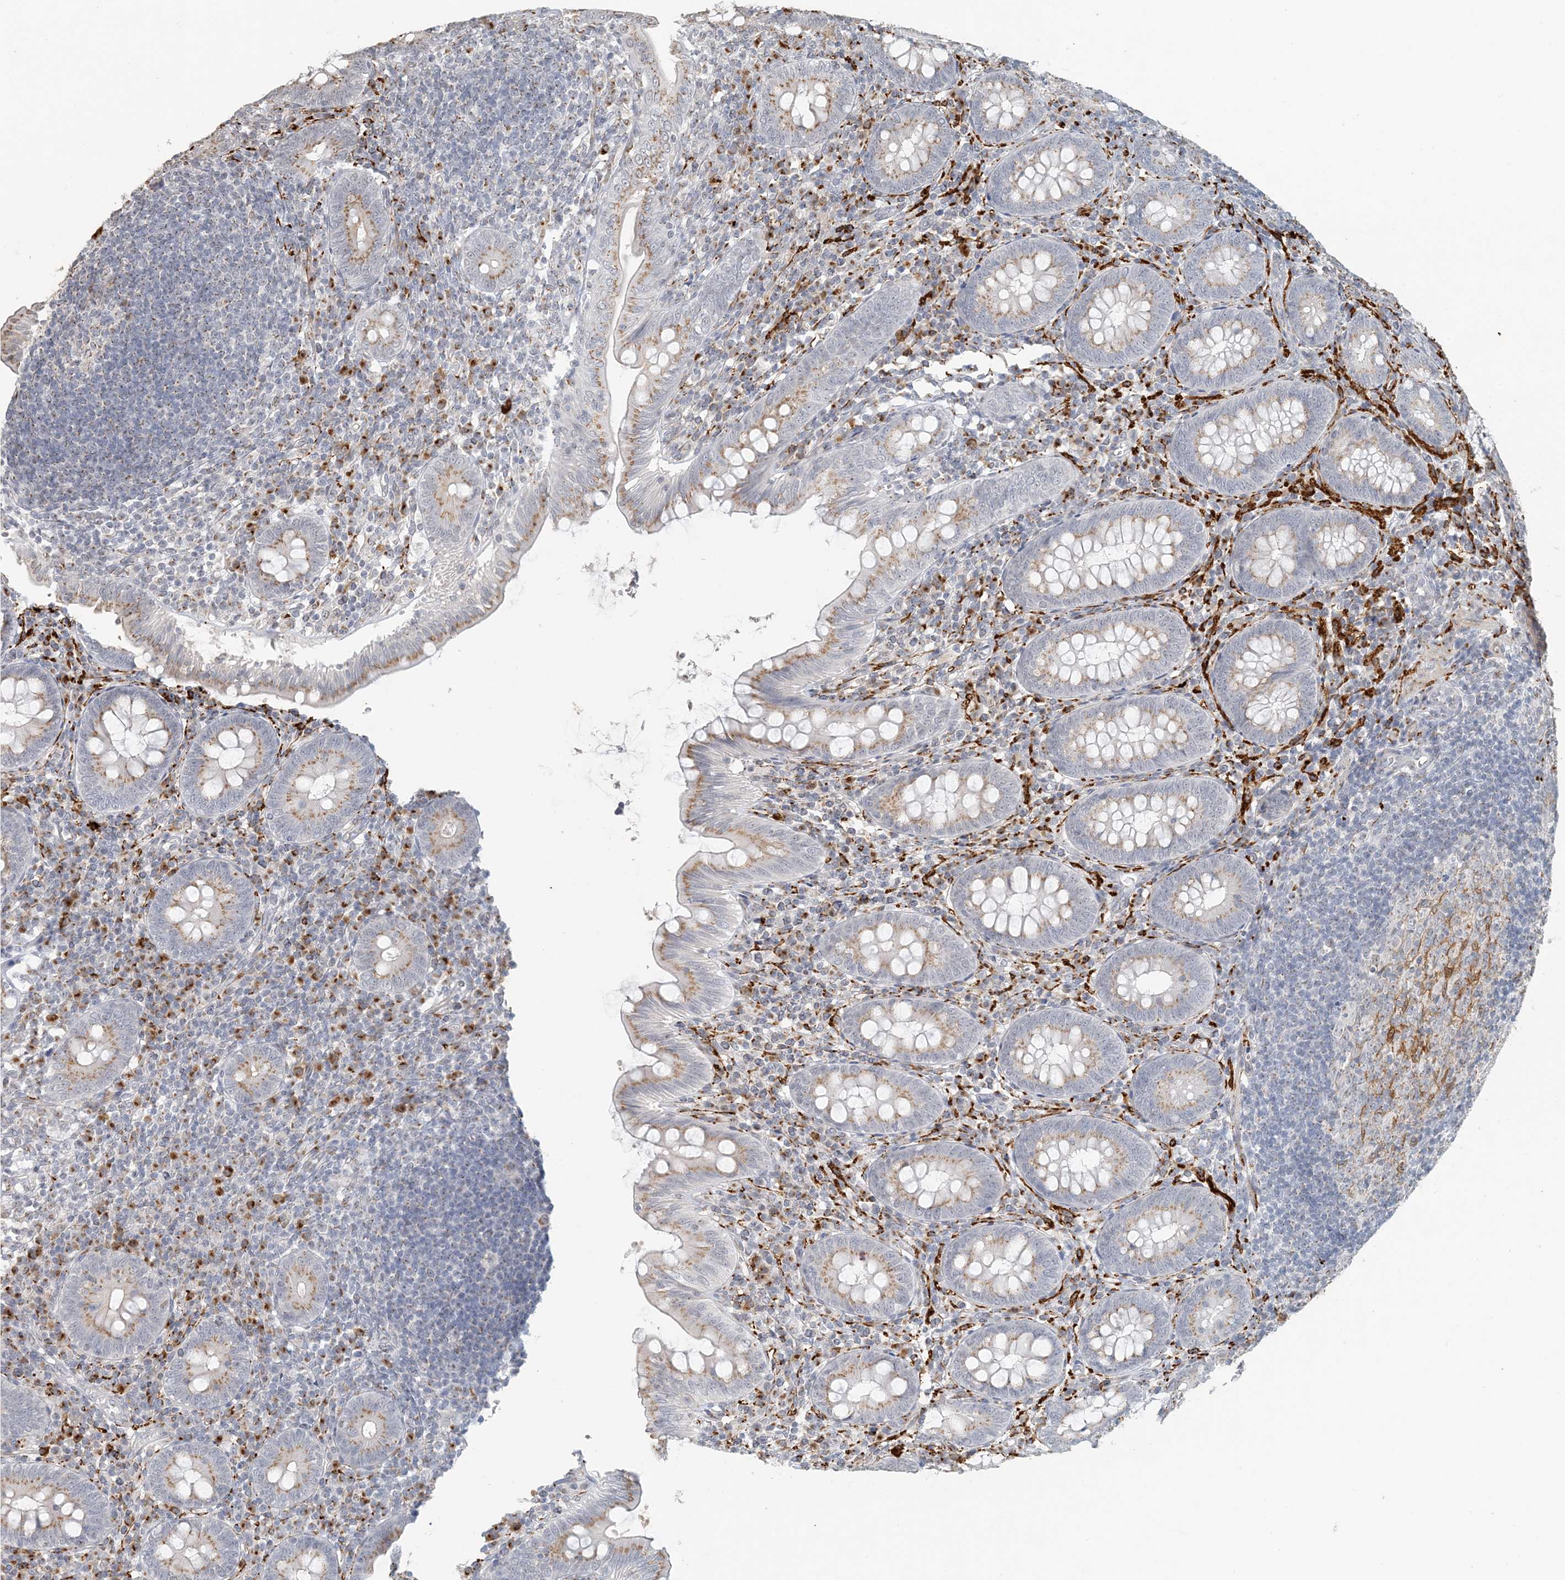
{"staining": {"intensity": "moderate", "quantity": "25%-75%", "location": "cytoplasmic/membranous"}, "tissue": "appendix", "cell_type": "Glandular cells", "image_type": "normal", "snomed": [{"axis": "morphology", "description": "Normal tissue, NOS"}, {"axis": "topography", "description": "Appendix"}], "caption": "DAB (3,3'-diaminobenzidine) immunohistochemical staining of unremarkable appendix reveals moderate cytoplasmic/membranous protein positivity in about 25%-75% of glandular cells.", "gene": "ZCCHC4", "patient": {"sex": "male", "age": 14}}